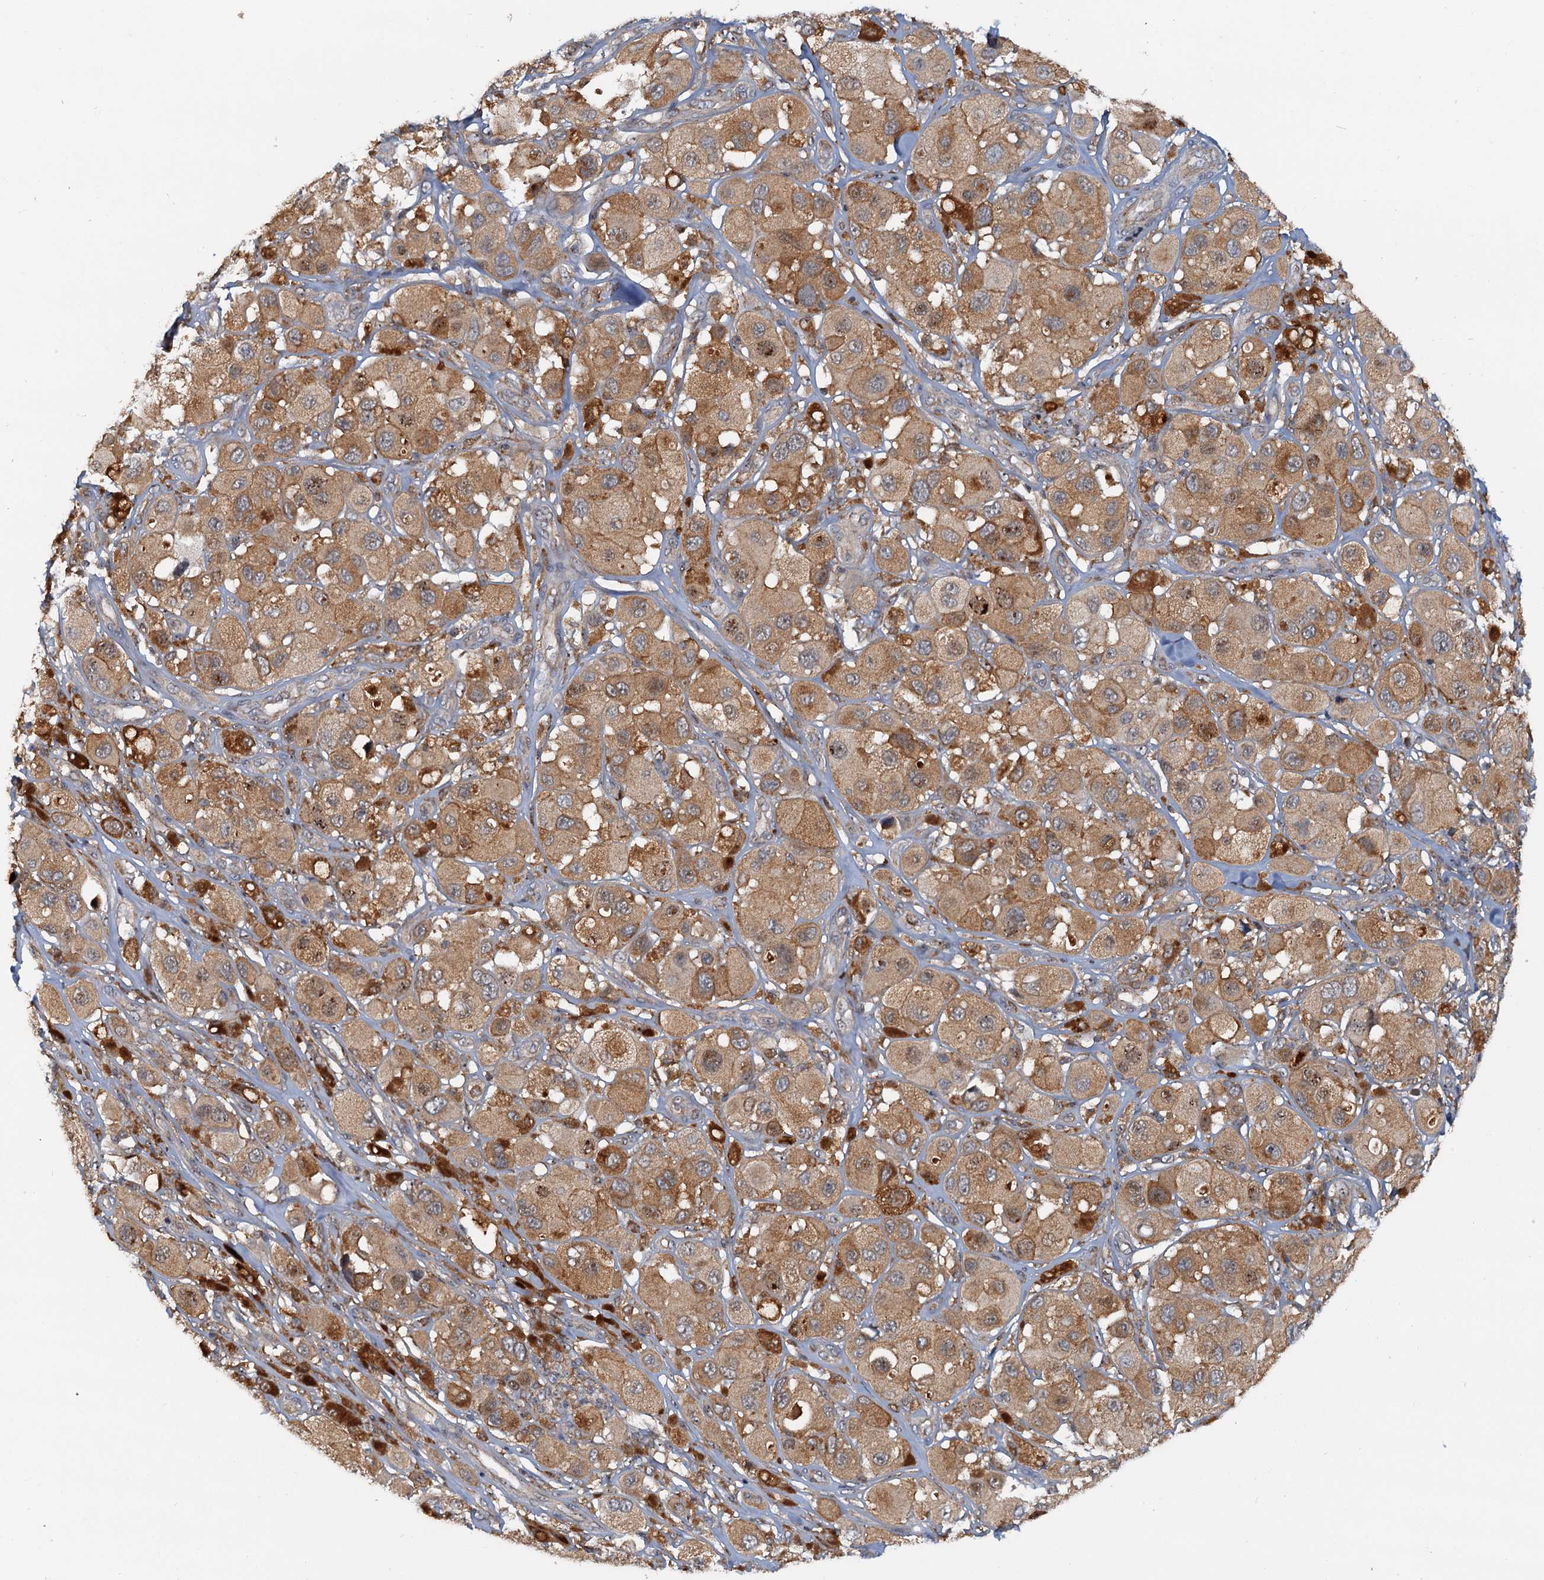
{"staining": {"intensity": "moderate", "quantity": ">75%", "location": "cytoplasmic/membranous,nuclear"}, "tissue": "melanoma", "cell_type": "Tumor cells", "image_type": "cancer", "snomed": [{"axis": "morphology", "description": "Malignant melanoma, Metastatic site"}, {"axis": "topography", "description": "Skin"}], "caption": "Human malignant melanoma (metastatic site) stained with a protein marker displays moderate staining in tumor cells.", "gene": "TOLLIP", "patient": {"sex": "male", "age": 41}}